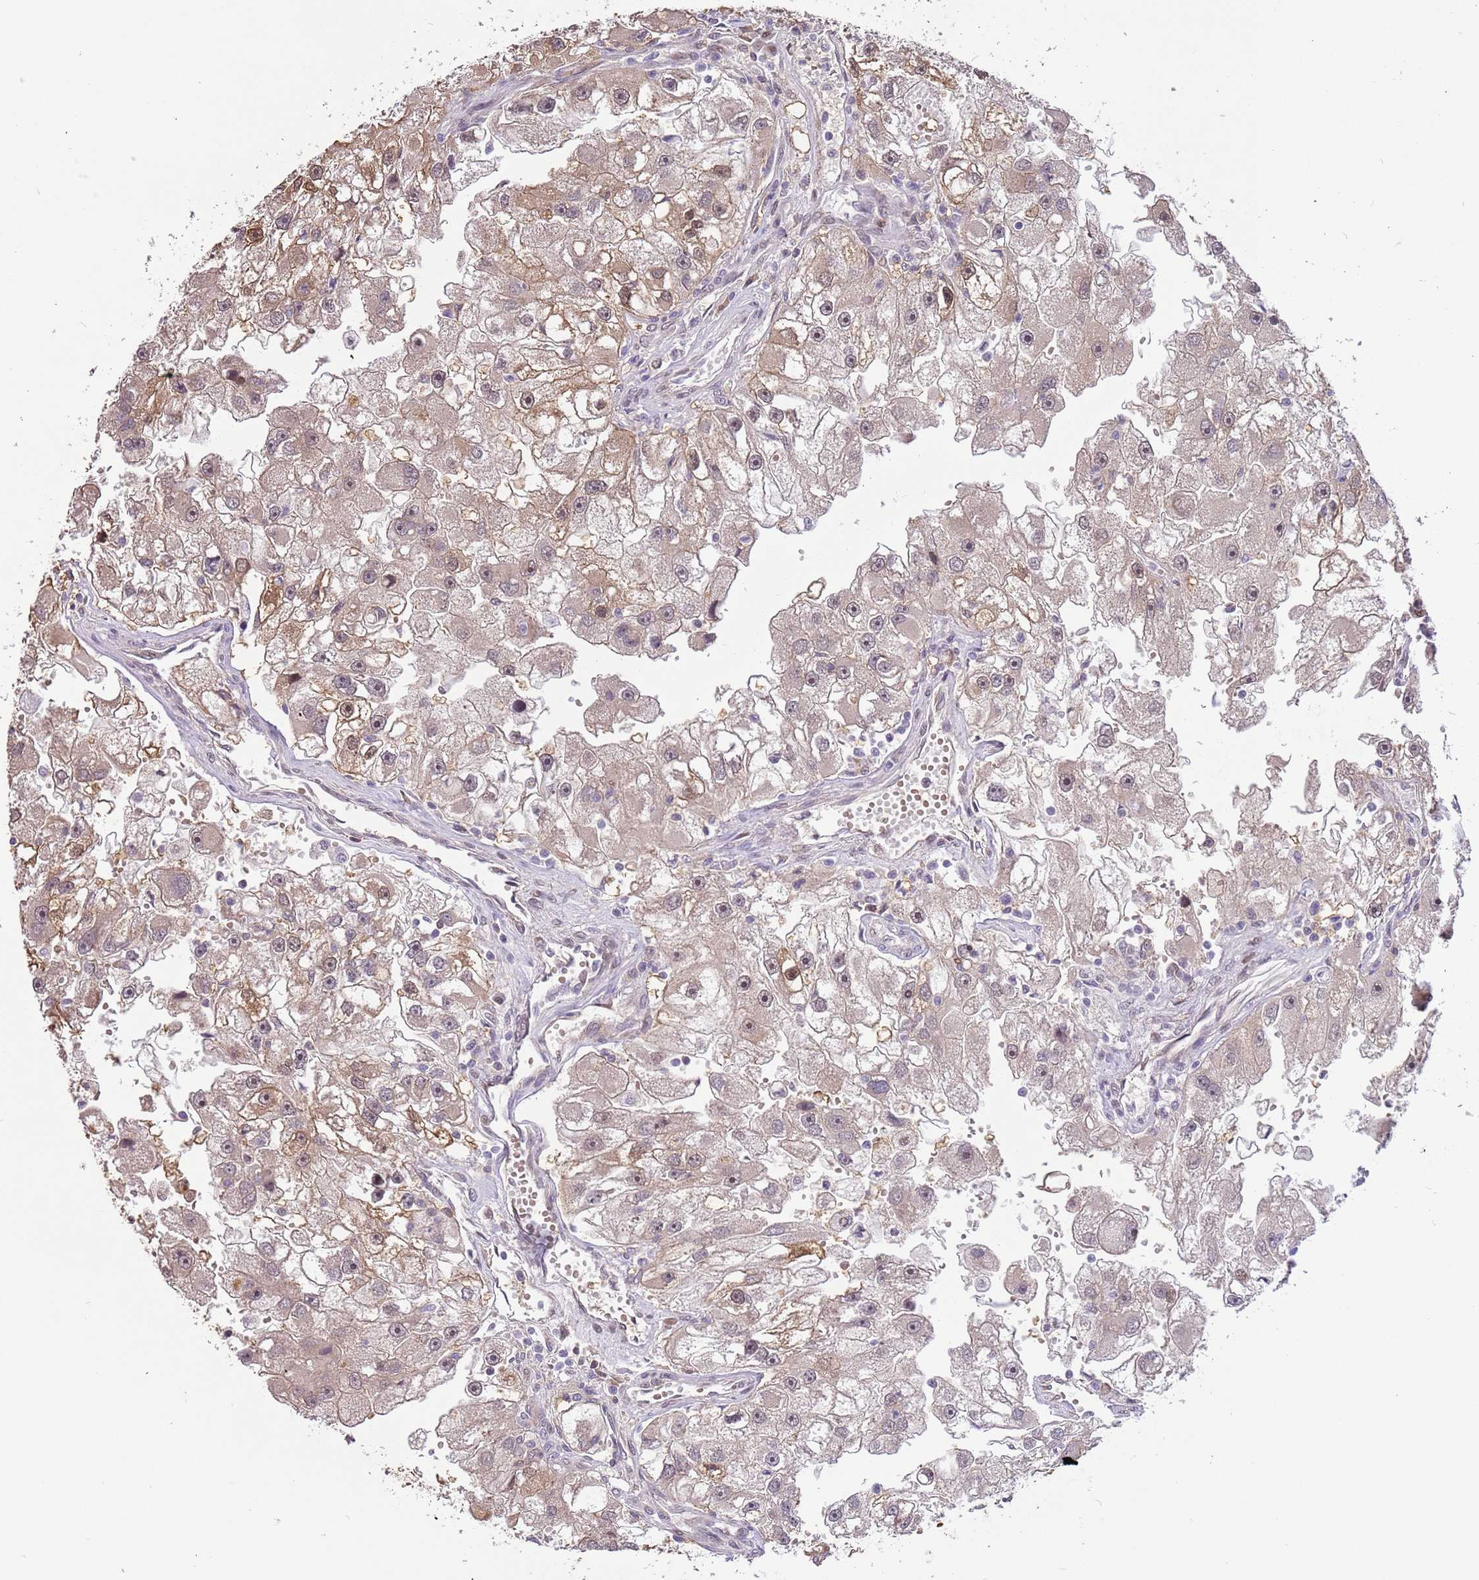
{"staining": {"intensity": "weak", "quantity": "<25%", "location": "cytoplasmic/membranous,nuclear"}, "tissue": "renal cancer", "cell_type": "Tumor cells", "image_type": "cancer", "snomed": [{"axis": "morphology", "description": "Adenocarcinoma, NOS"}, {"axis": "topography", "description": "Kidney"}], "caption": "There is no significant positivity in tumor cells of renal adenocarcinoma.", "gene": "RFK", "patient": {"sex": "male", "age": 63}}